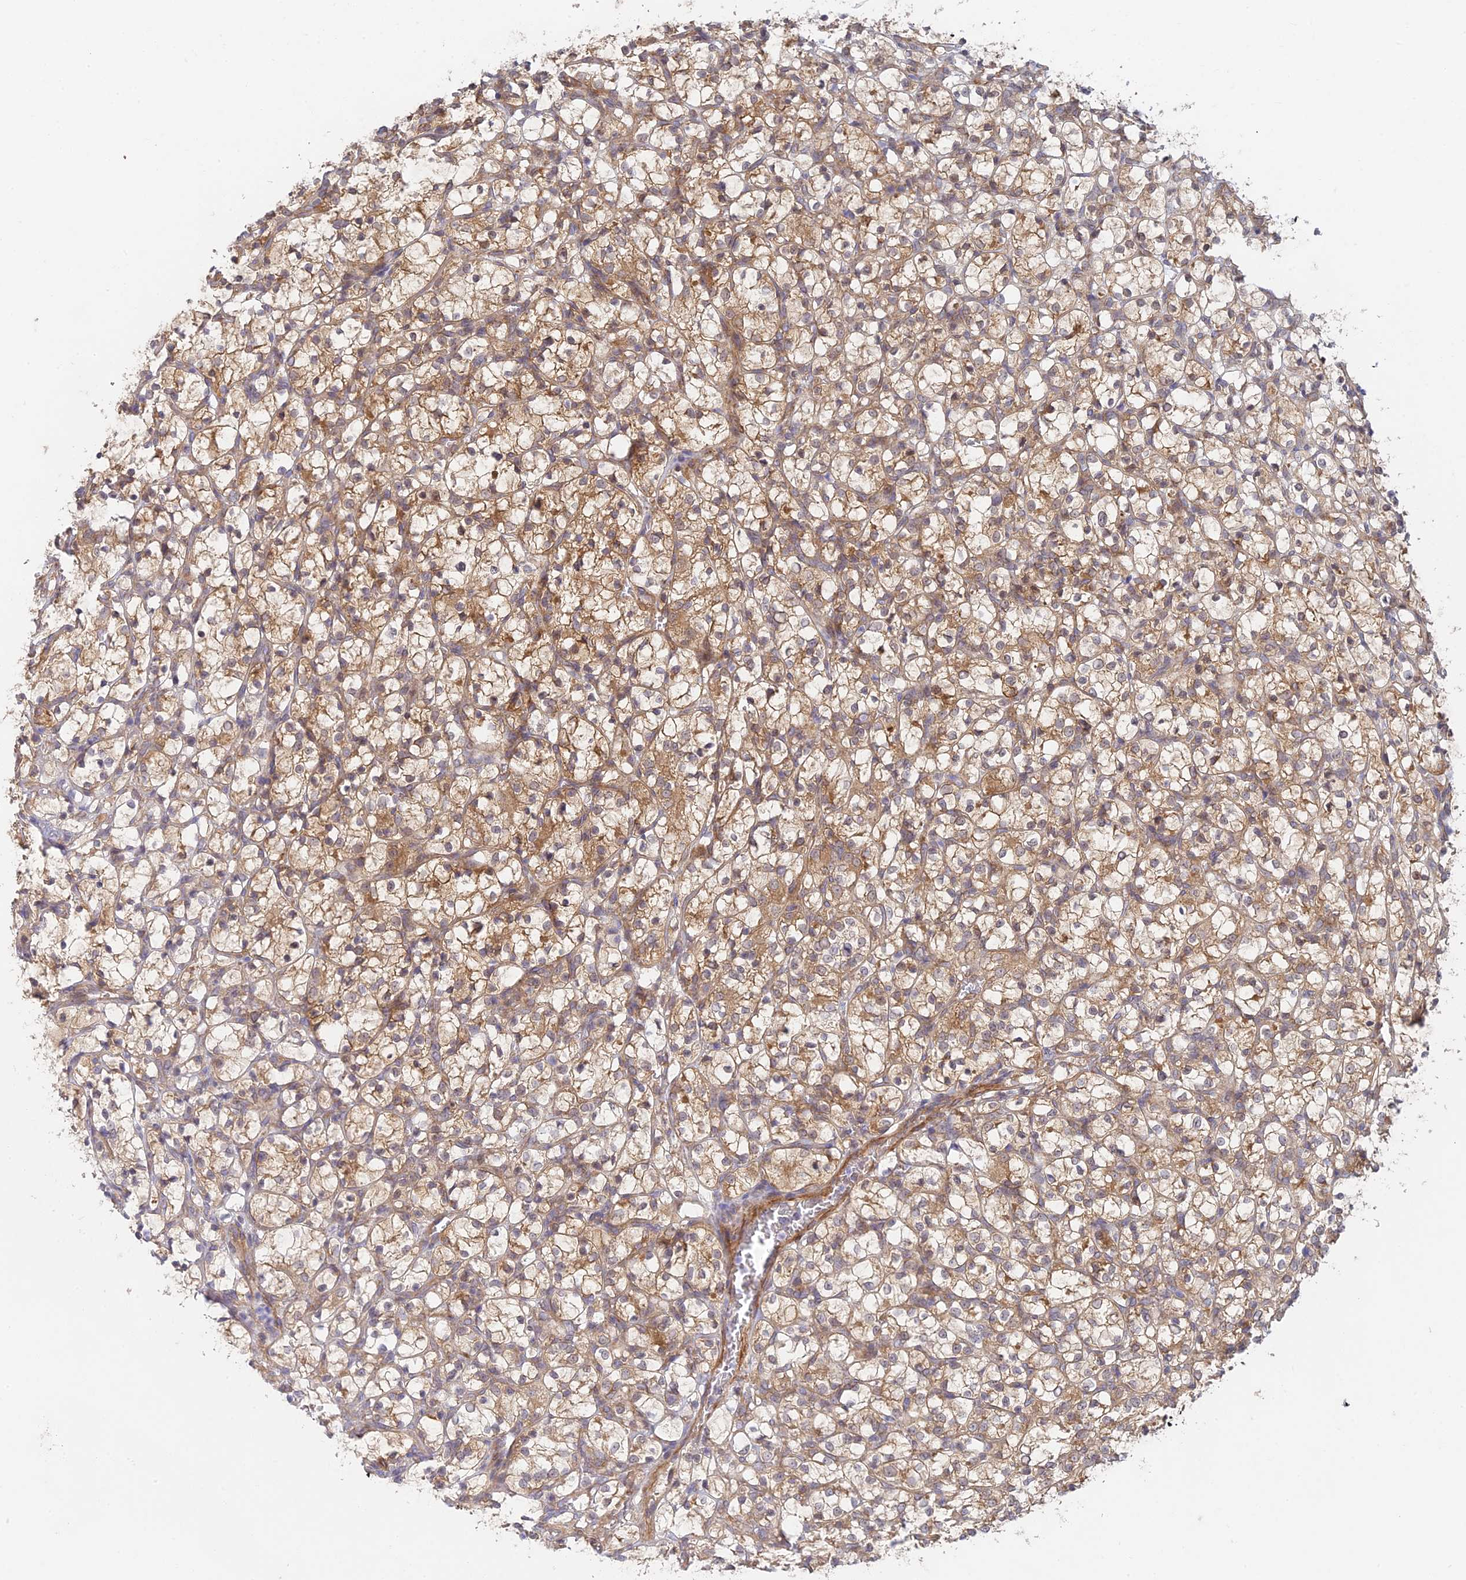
{"staining": {"intensity": "moderate", "quantity": ">75%", "location": "cytoplasmic/membranous"}, "tissue": "renal cancer", "cell_type": "Tumor cells", "image_type": "cancer", "snomed": [{"axis": "morphology", "description": "Adenocarcinoma, NOS"}, {"axis": "topography", "description": "Kidney"}], "caption": "Renal adenocarcinoma stained with a protein marker displays moderate staining in tumor cells.", "gene": "INCA1", "patient": {"sex": "female", "age": 69}}